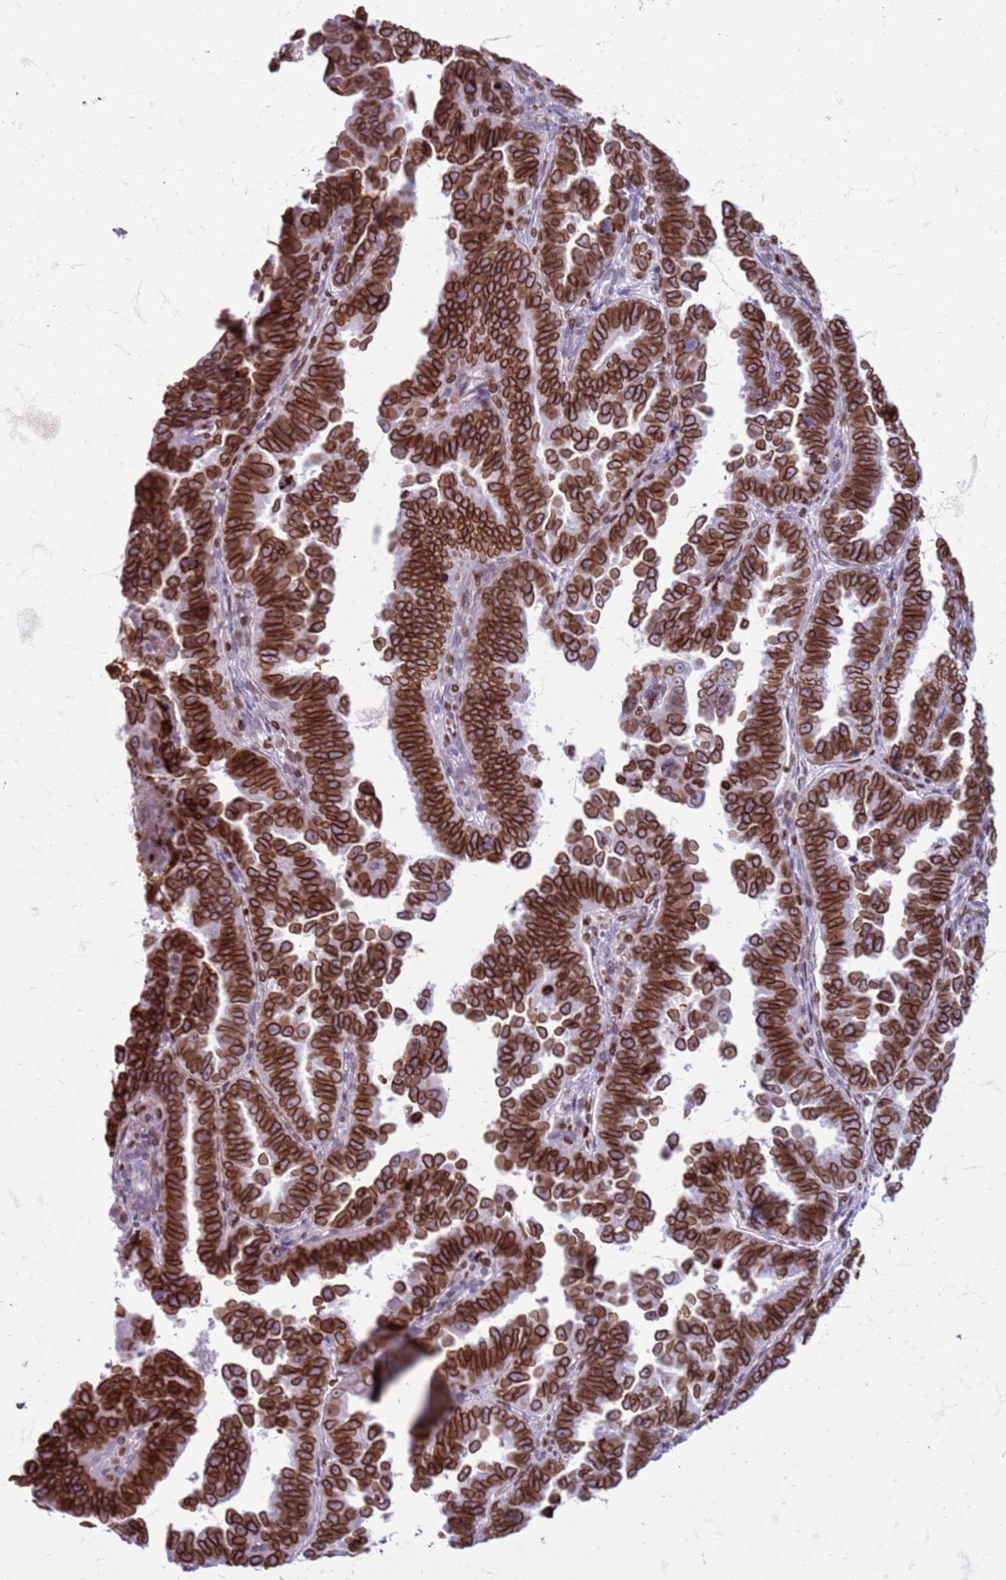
{"staining": {"intensity": "strong", "quantity": ">75%", "location": "cytoplasmic/membranous,nuclear"}, "tissue": "endometrial cancer", "cell_type": "Tumor cells", "image_type": "cancer", "snomed": [{"axis": "morphology", "description": "Adenocarcinoma, NOS"}, {"axis": "topography", "description": "Endometrium"}], "caption": "Protein staining of endometrial cancer tissue demonstrates strong cytoplasmic/membranous and nuclear expression in approximately >75% of tumor cells. The staining was performed using DAB to visualize the protein expression in brown, while the nuclei were stained in blue with hematoxylin (Magnification: 20x).", "gene": "METTL25B", "patient": {"sex": "female", "age": 75}}